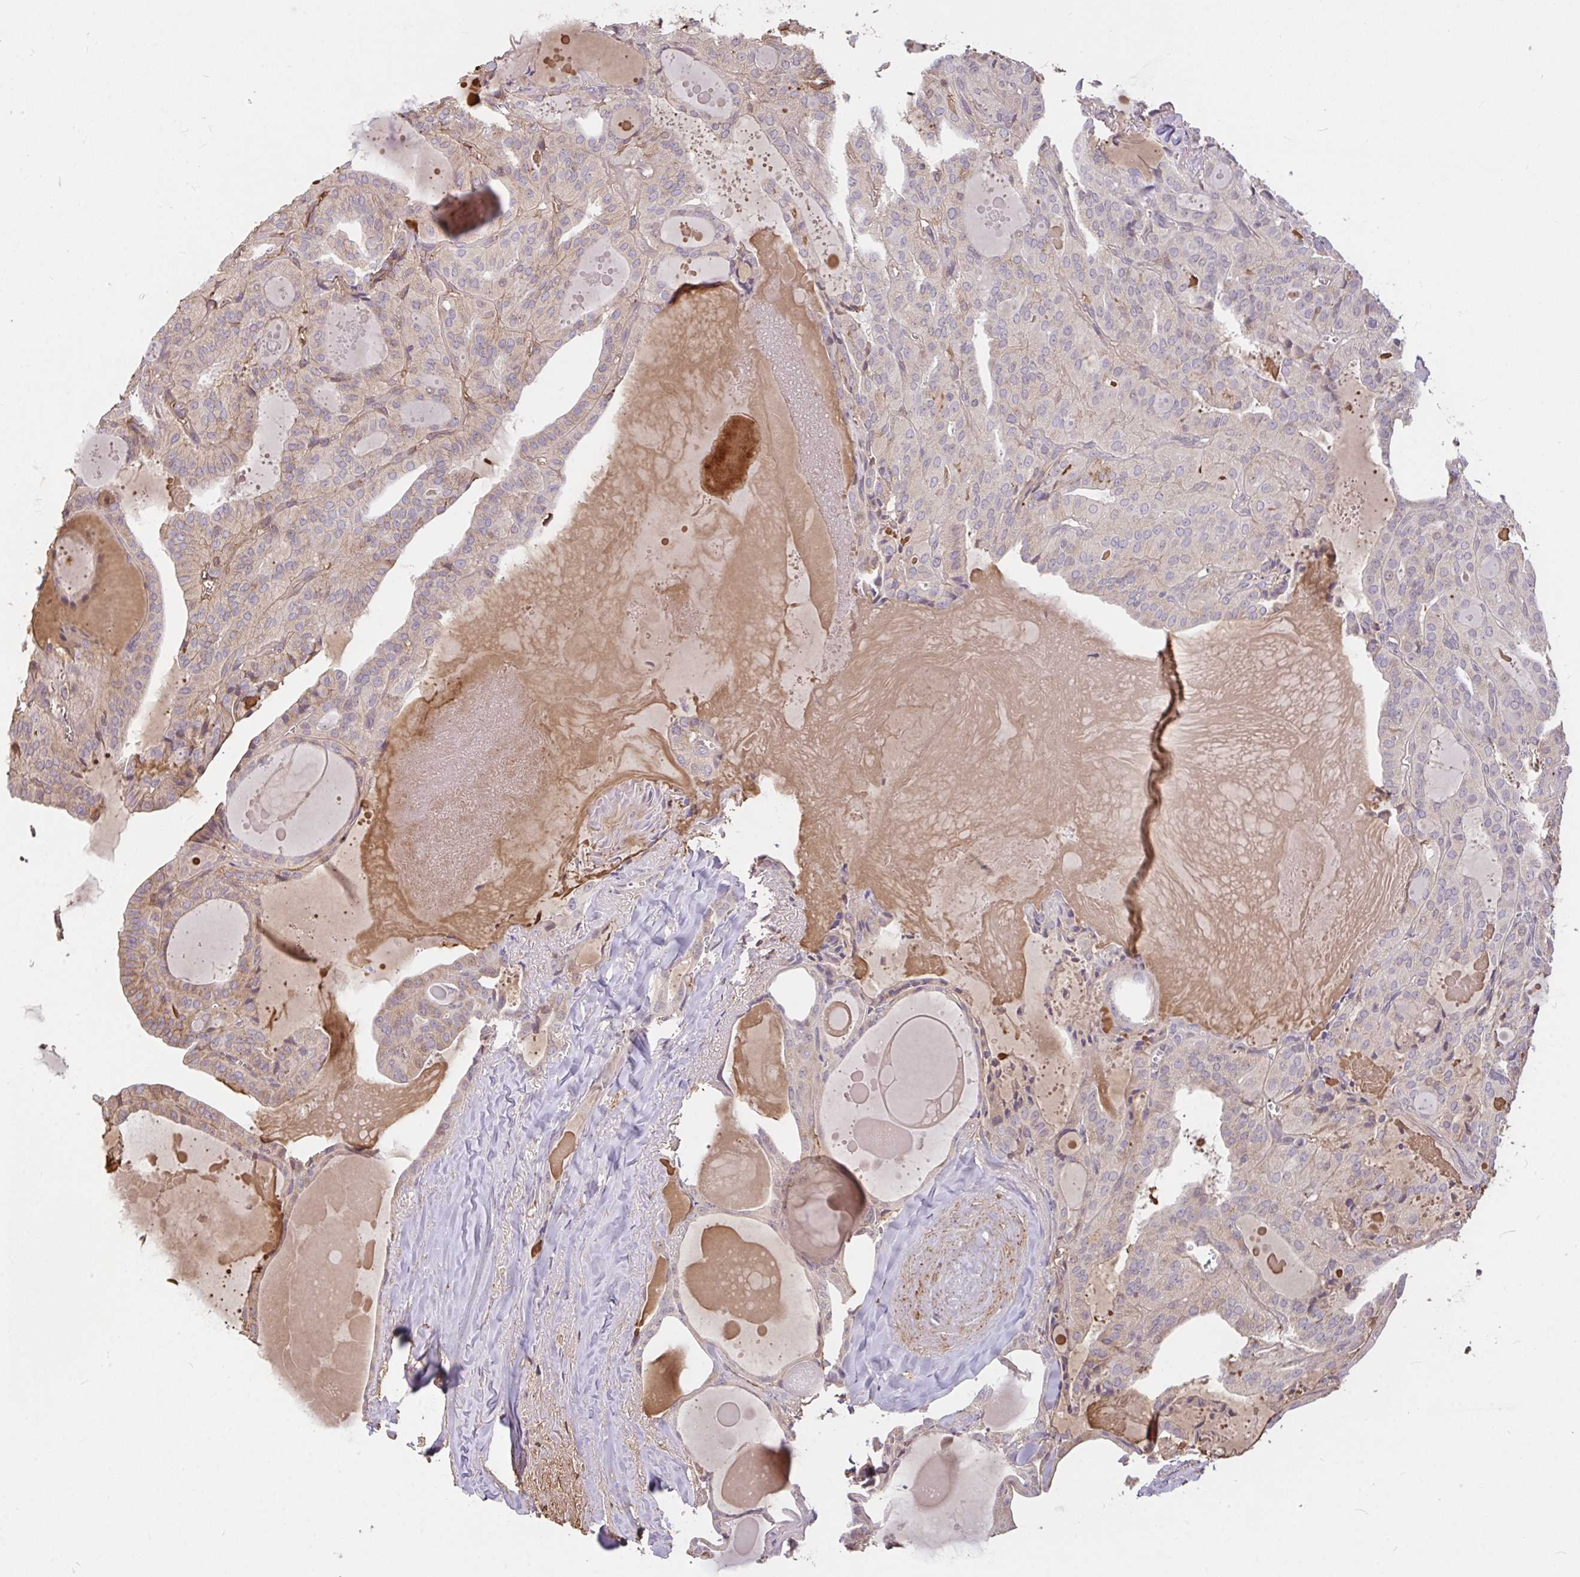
{"staining": {"intensity": "weak", "quantity": "<25%", "location": "cytoplasmic/membranous"}, "tissue": "thyroid cancer", "cell_type": "Tumor cells", "image_type": "cancer", "snomed": [{"axis": "morphology", "description": "Papillary adenocarcinoma, NOS"}, {"axis": "topography", "description": "Thyroid gland"}], "caption": "Human thyroid cancer stained for a protein using IHC reveals no staining in tumor cells.", "gene": "FCER1A", "patient": {"sex": "male", "age": 52}}